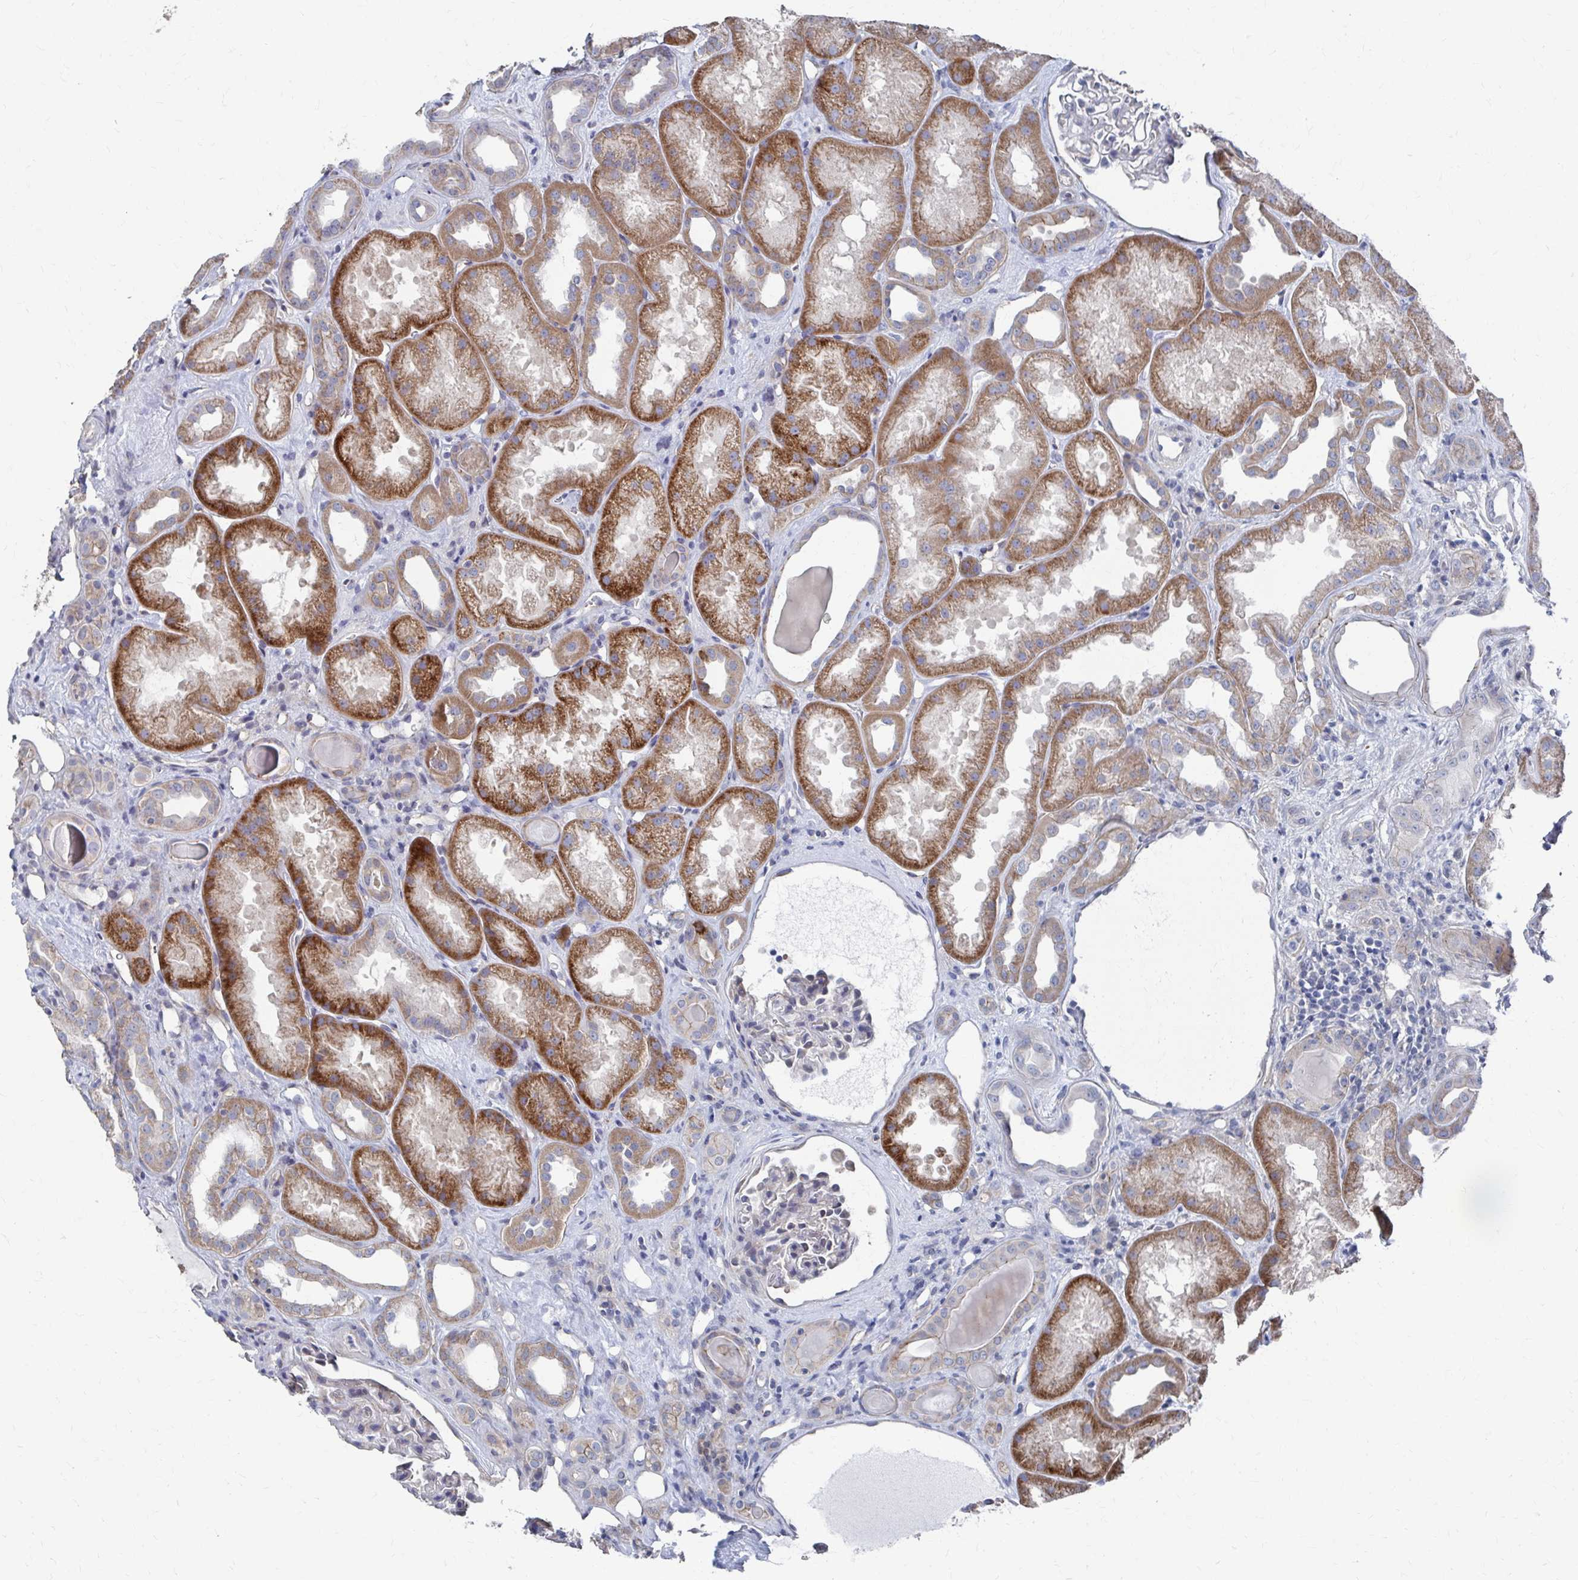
{"staining": {"intensity": "negative", "quantity": "none", "location": "none"}, "tissue": "kidney", "cell_type": "Cells in glomeruli", "image_type": "normal", "snomed": [{"axis": "morphology", "description": "Normal tissue, NOS"}, {"axis": "topography", "description": "Kidney"}], "caption": "DAB immunohistochemical staining of benign human kidney shows no significant positivity in cells in glomeruli.", "gene": "PLEKHG7", "patient": {"sex": "male", "age": 61}}